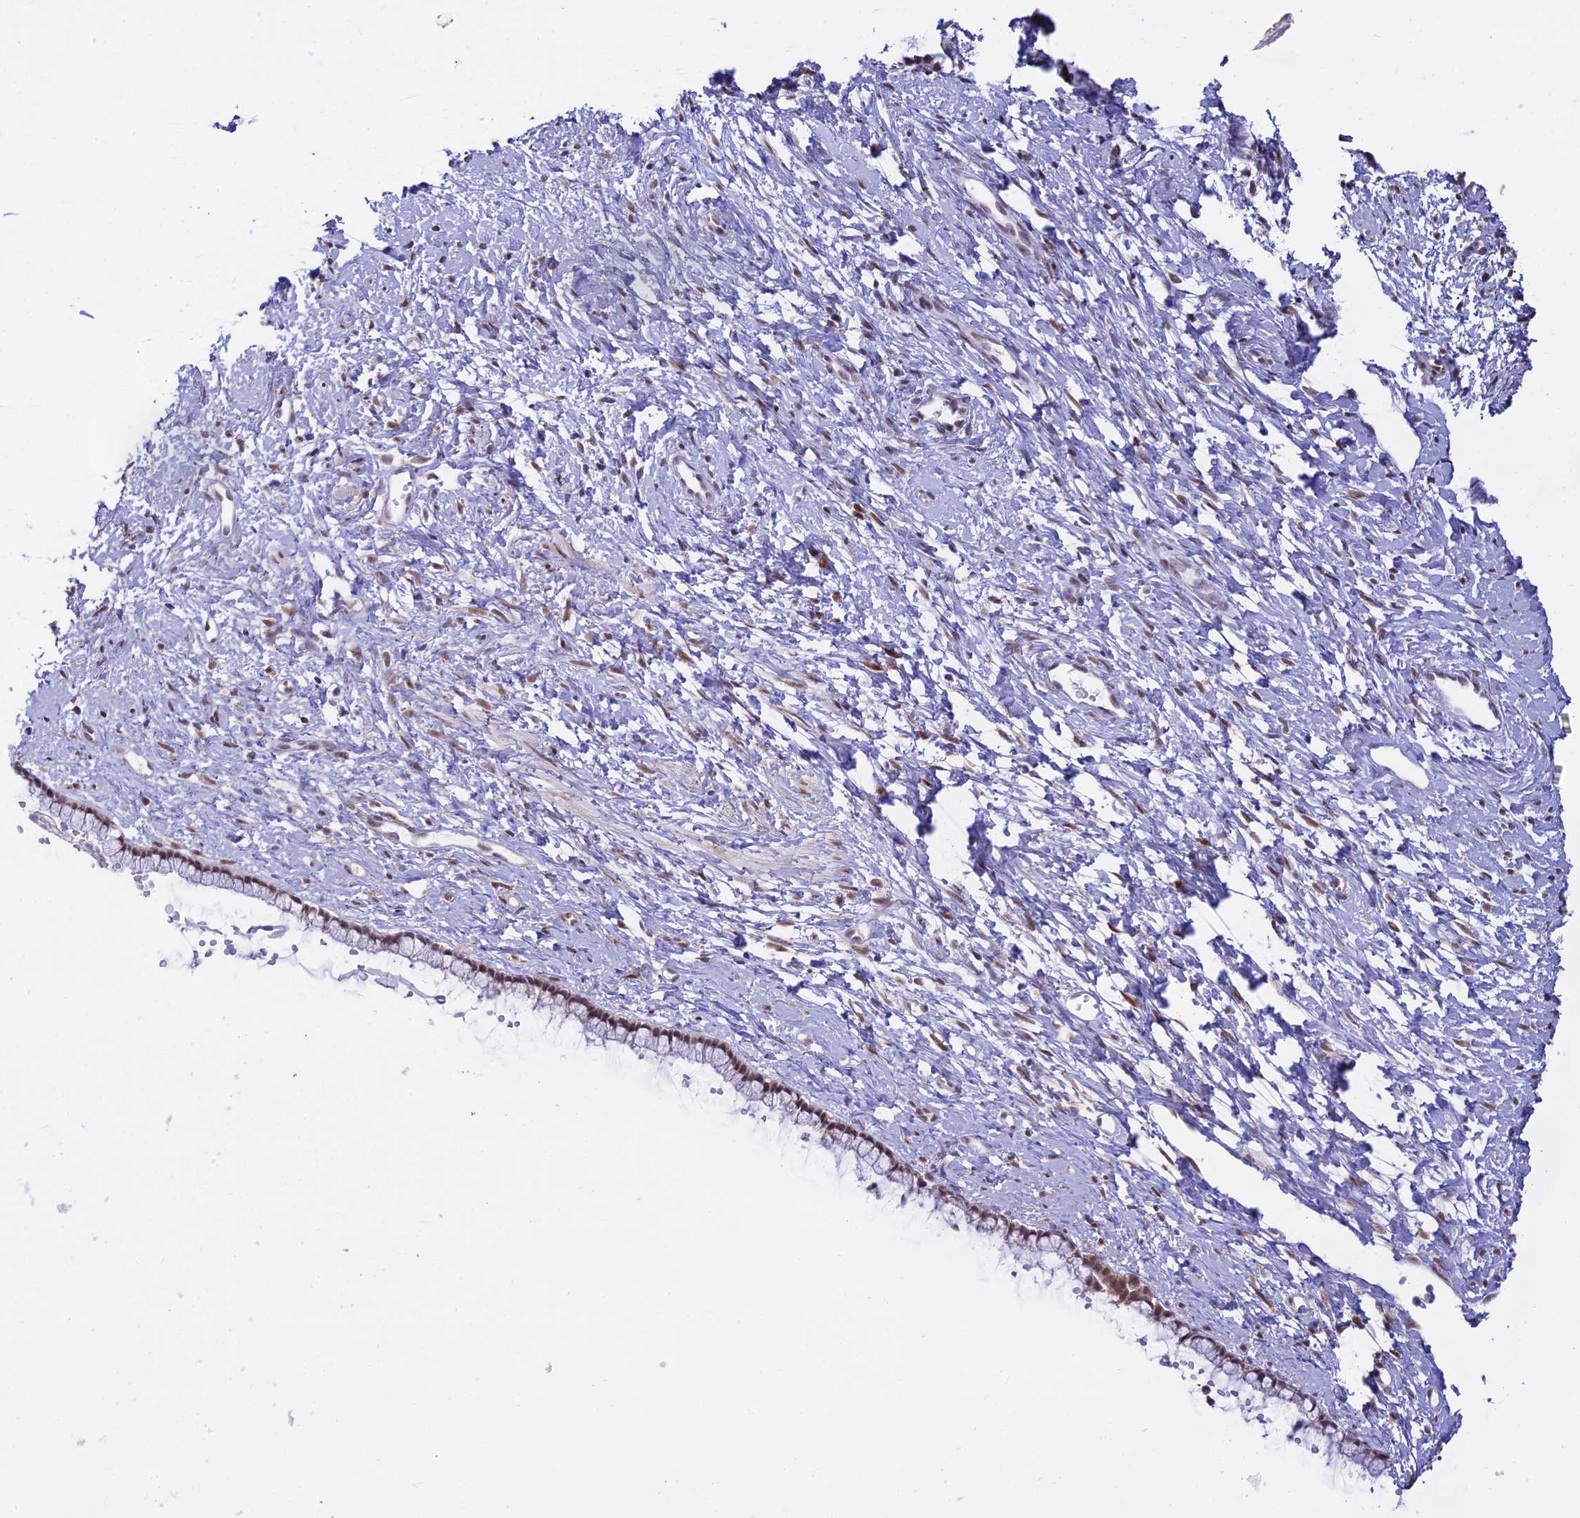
{"staining": {"intensity": "moderate", "quantity": ">75%", "location": "nuclear"}, "tissue": "cervix", "cell_type": "Glandular cells", "image_type": "normal", "snomed": [{"axis": "morphology", "description": "Normal tissue, NOS"}, {"axis": "topography", "description": "Cervix"}], "caption": "Immunohistochemical staining of benign human cervix demonstrates medium levels of moderate nuclear expression in about >75% of glandular cells. Using DAB (brown) and hematoxylin (blue) stains, captured at high magnification using brightfield microscopy.", "gene": "C2orf49", "patient": {"sex": "female", "age": 57}}